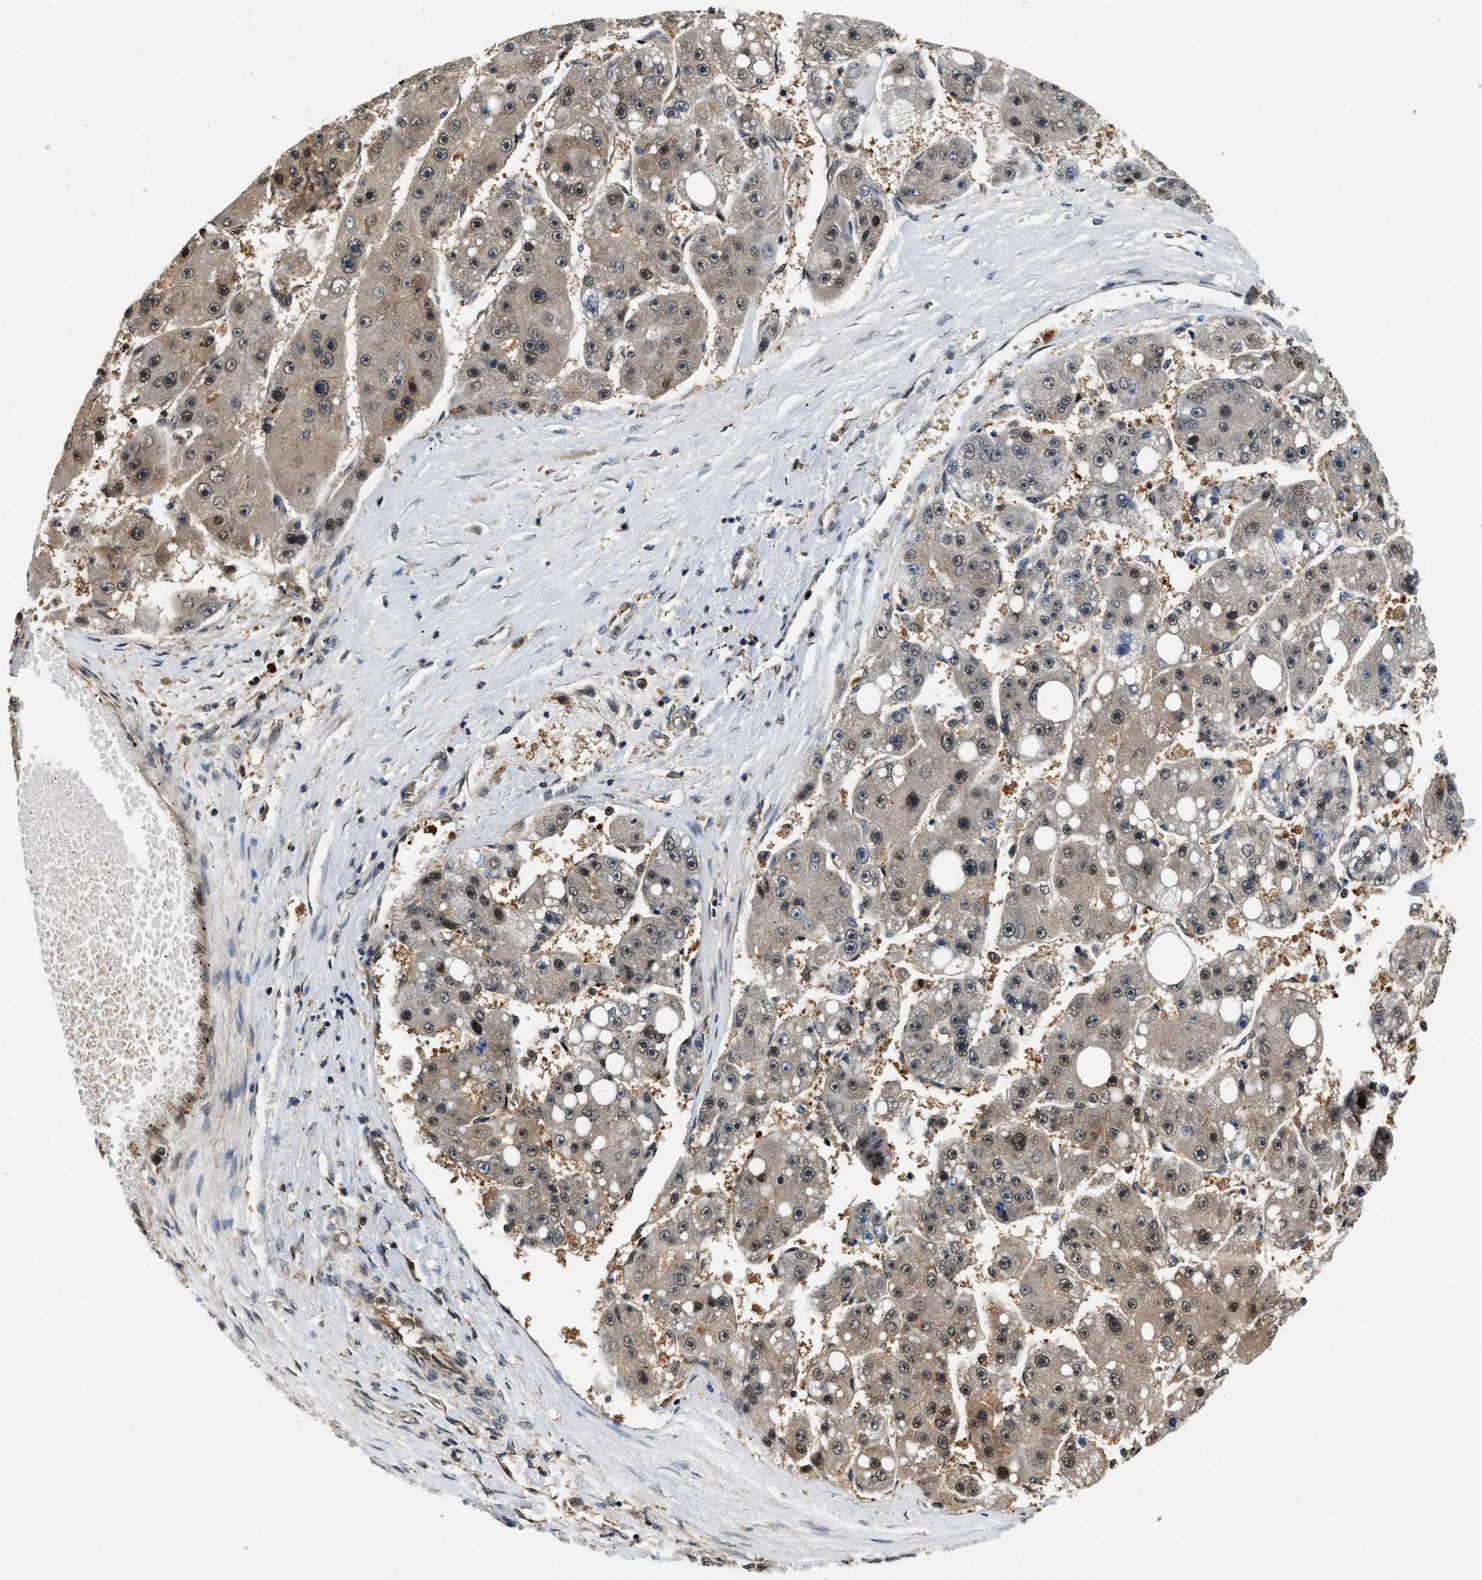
{"staining": {"intensity": "weak", "quantity": "<25%", "location": "nuclear"}, "tissue": "liver cancer", "cell_type": "Tumor cells", "image_type": "cancer", "snomed": [{"axis": "morphology", "description": "Carcinoma, Hepatocellular, NOS"}, {"axis": "topography", "description": "Liver"}], "caption": "There is no significant positivity in tumor cells of liver cancer (hepatocellular carcinoma). (DAB IHC with hematoxylin counter stain).", "gene": "TUT7", "patient": {"sex": "female", "age": 61}}